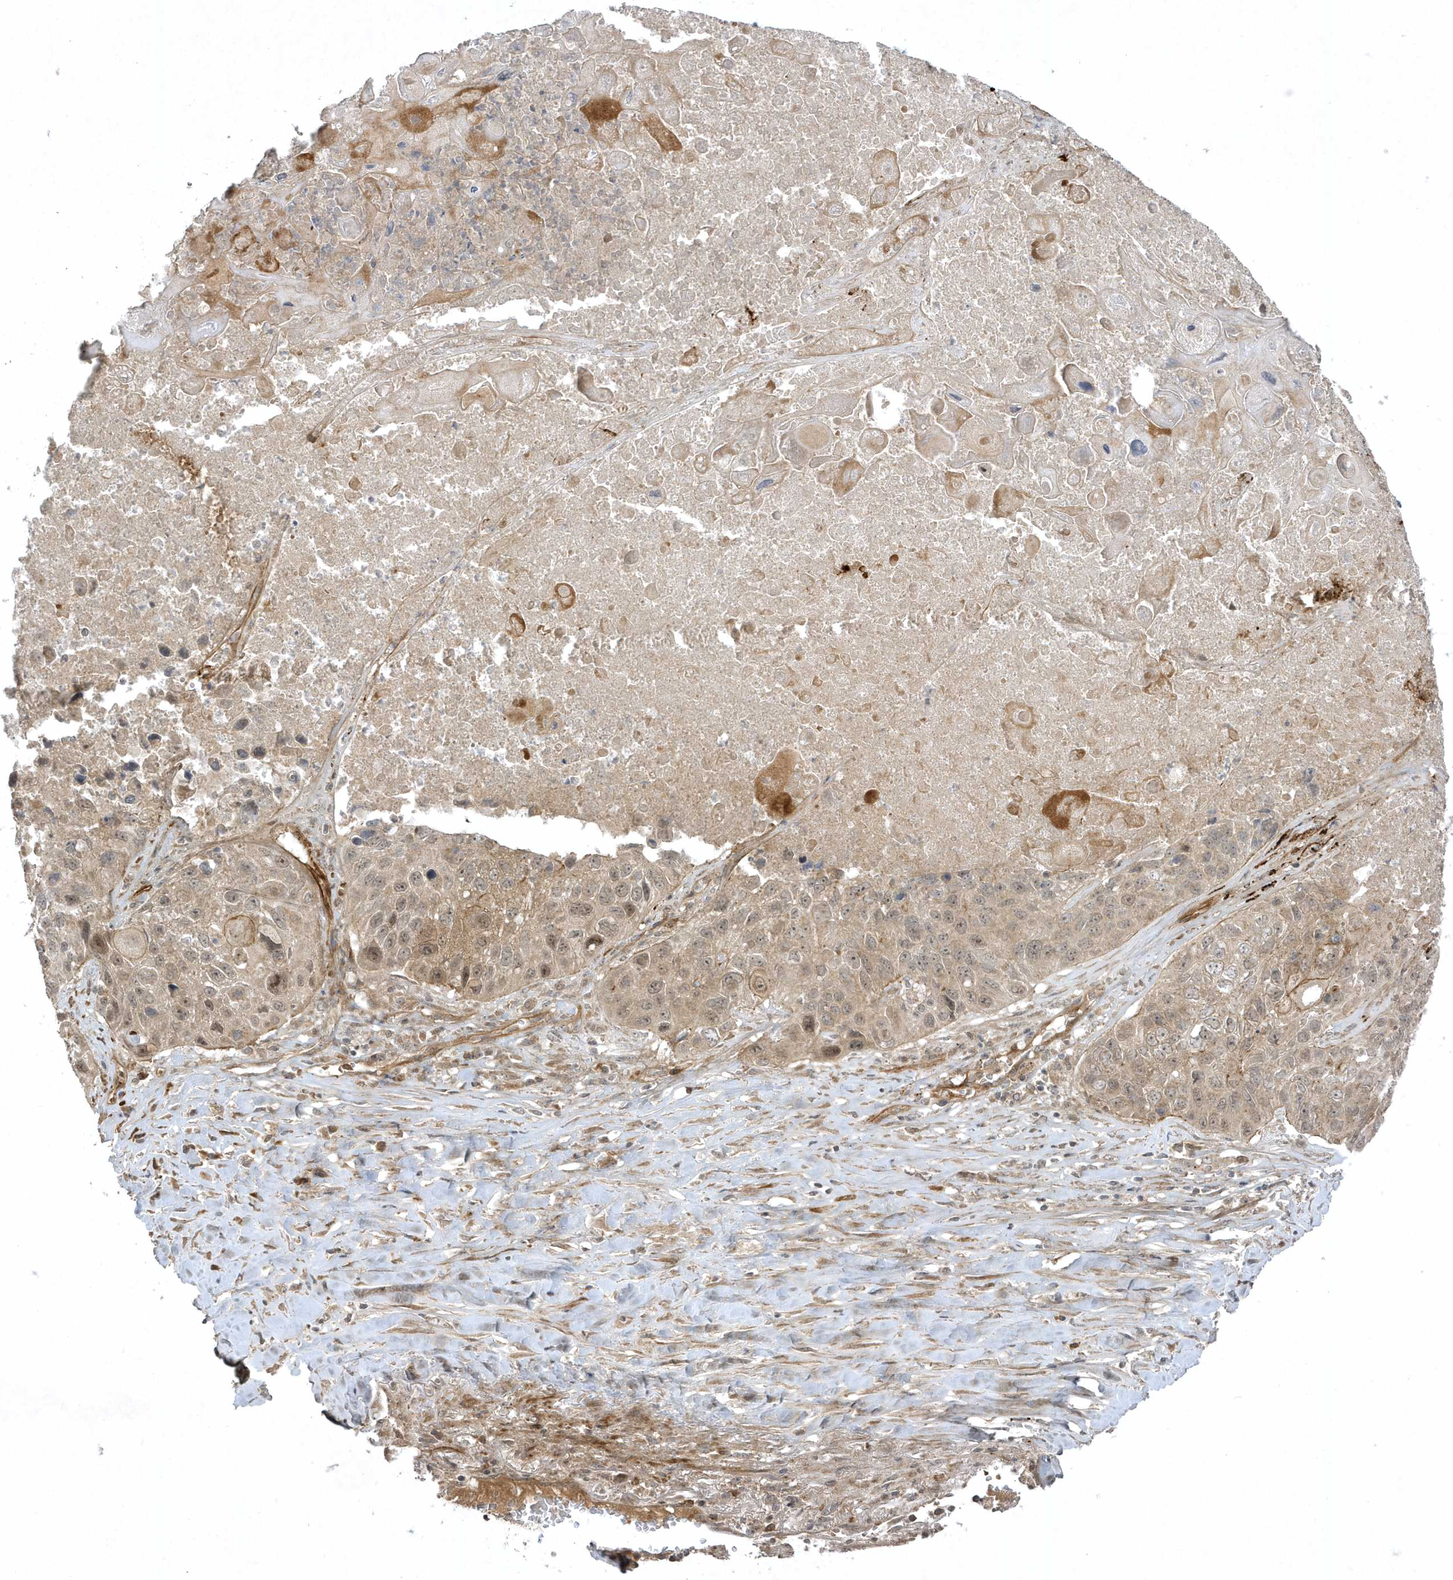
{"staining": {"intensity": "moderate", "quantity": ">75%", "location": "cytoplasmic/membranous"}, "tissue": "lung cancer", "cell_type": "Tumor cells", "image_type": "cancer", "snomed": [{"axis": "morphology", "description": "Squamous cell carcinoma, NOS"}, {"axis": "topography", "description": "Lung"}], "caption": "Immunohistochemical staining of human squamous cell carcinoma (lung) displays moderate cytoplasmic/membranous protein staining in about >75% of tumor cells. (Brightfield microscopy of DAB IHC at high magnification).", "gene": "FAM83C", "patient": {"sex": "male", "age": 61}}